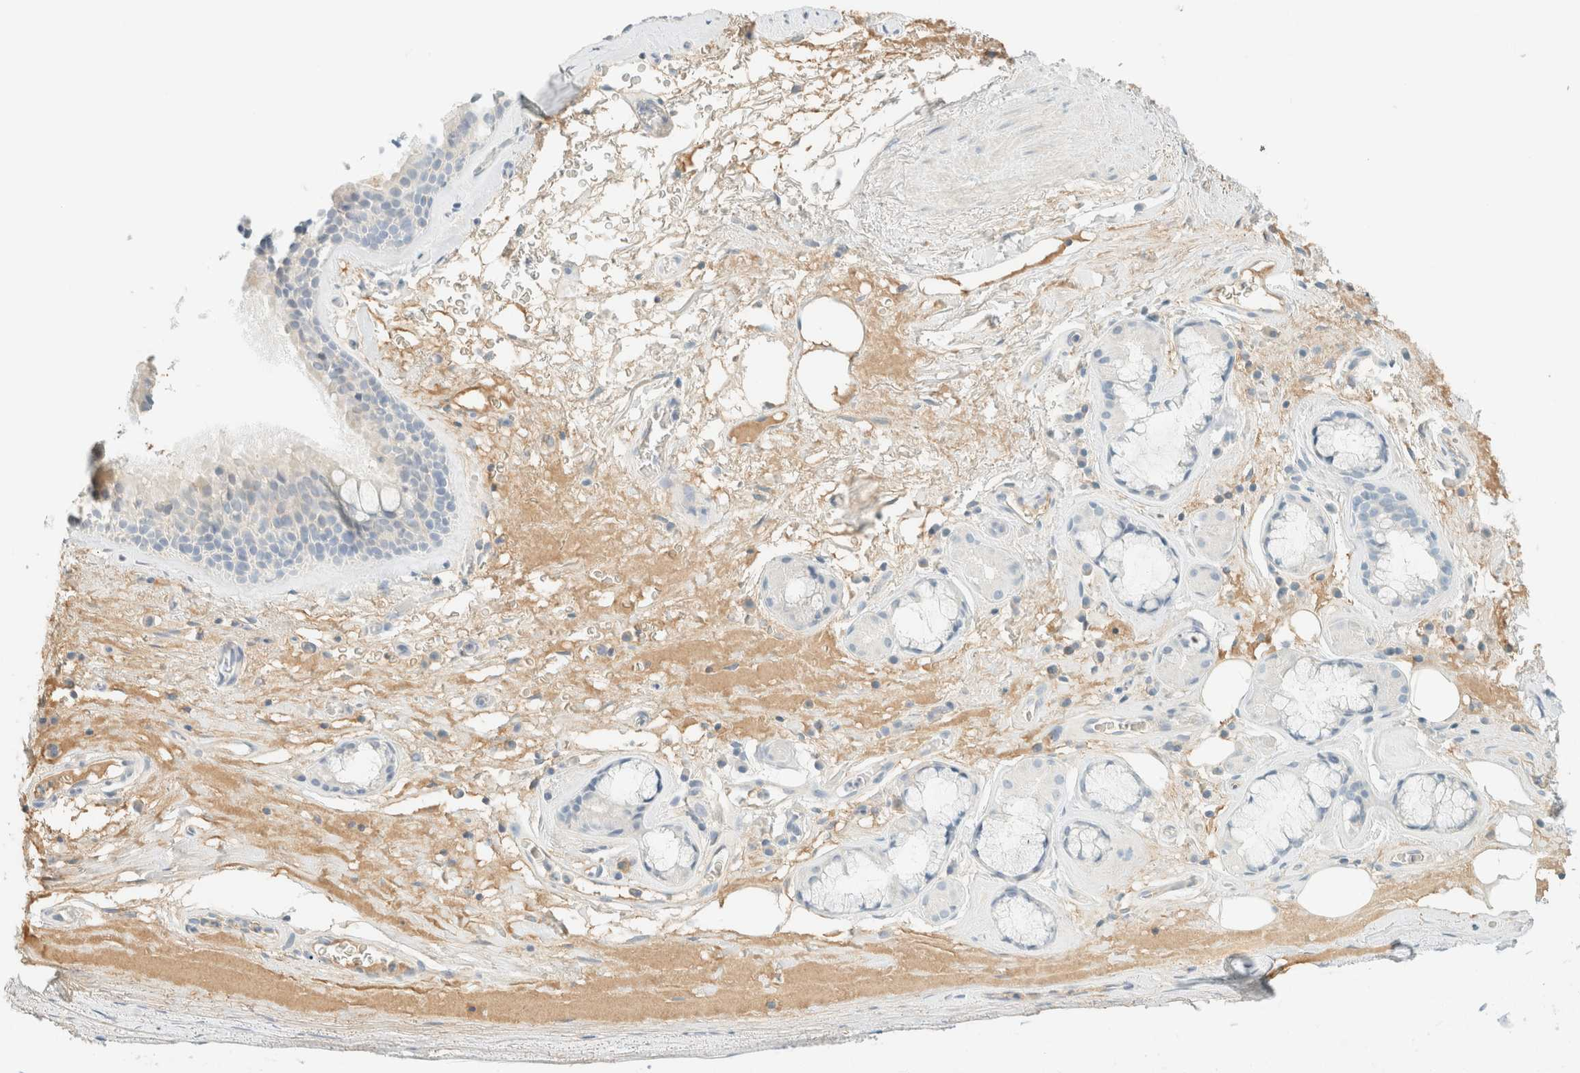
{"staining": {"intensity": "negative", "quantity": "none", "location": "none"}, "tissue": "bronchus", "cell_type": "Respiratory epithelial cells", "image_type": "normal", "snomed": [{"axis": "morphology", "description": "Normal tissue, NOS"}, {"axis": "topography", "description": "Cartilage tissue"}], "caption": "DAB immunohistochemical staining of unremarkable bronchus reveals no significant positivity in respiratory epithelial cells. (Brightfield microscopy of DAB (3,3'-diaminobenzidine) IHC at high magnification).", "gene": "GPA33", "patient": {"sex": "female", "age": 63}}